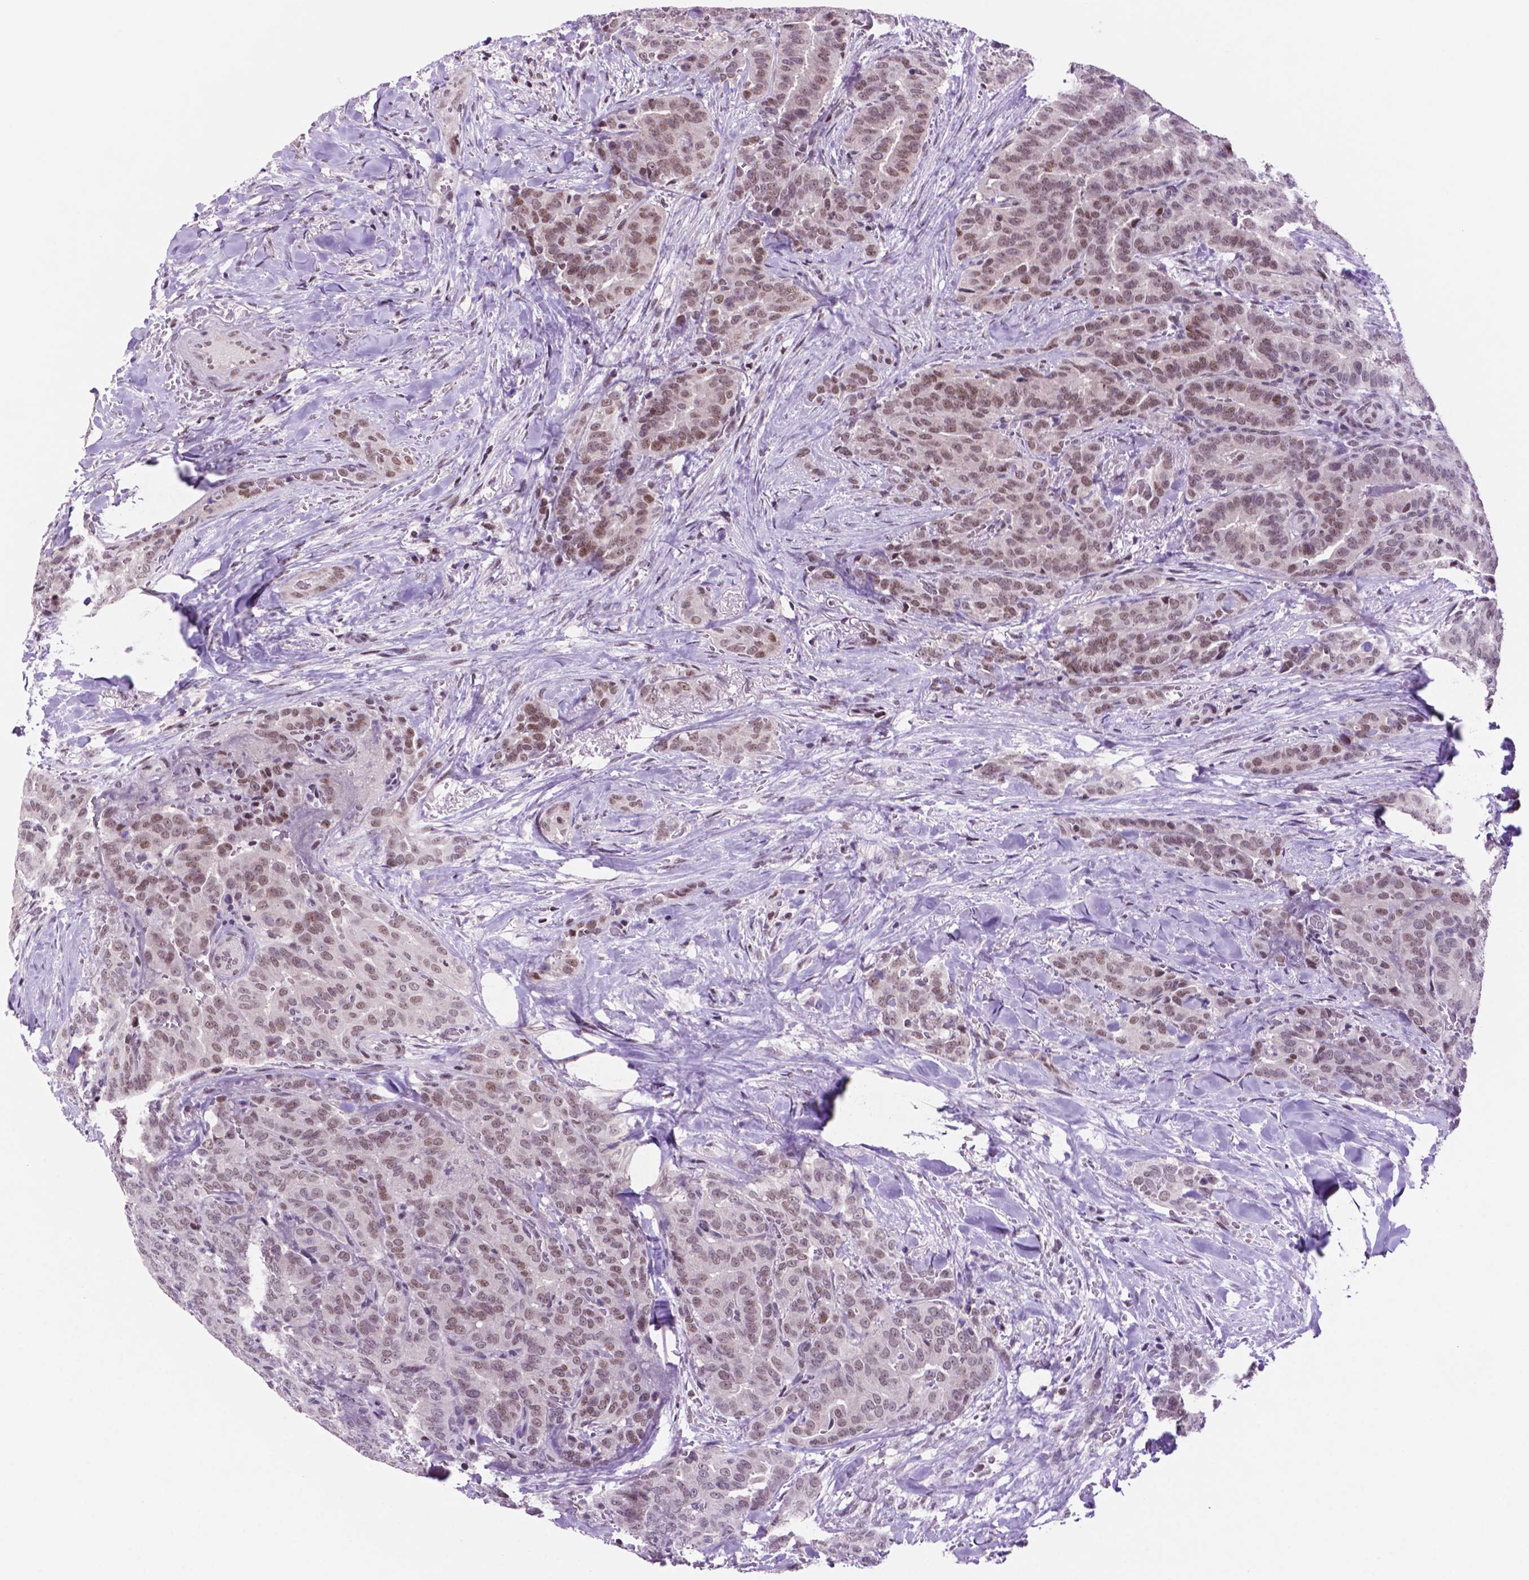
{"staining": {"intensity": "moderate", "quantity": ">75%", "location": "nuclear"}, "tissue": "thyroid cancer", "cell_type": "Tumor cells", "image_type": "cancer", "snomed": [{"axis": "morphology", "description": "Papillary adenocarcinoma, NOS"}, {"axis": "topography", "description": "Thyroid gland"}], "caption": "Immunohistochemical staining of thyroid cancer displays moderate nuclear protein positivity in about >75% of tumor cells.", "gene": "NCOR1", "patient": {"sex": "male", "age": 61}}